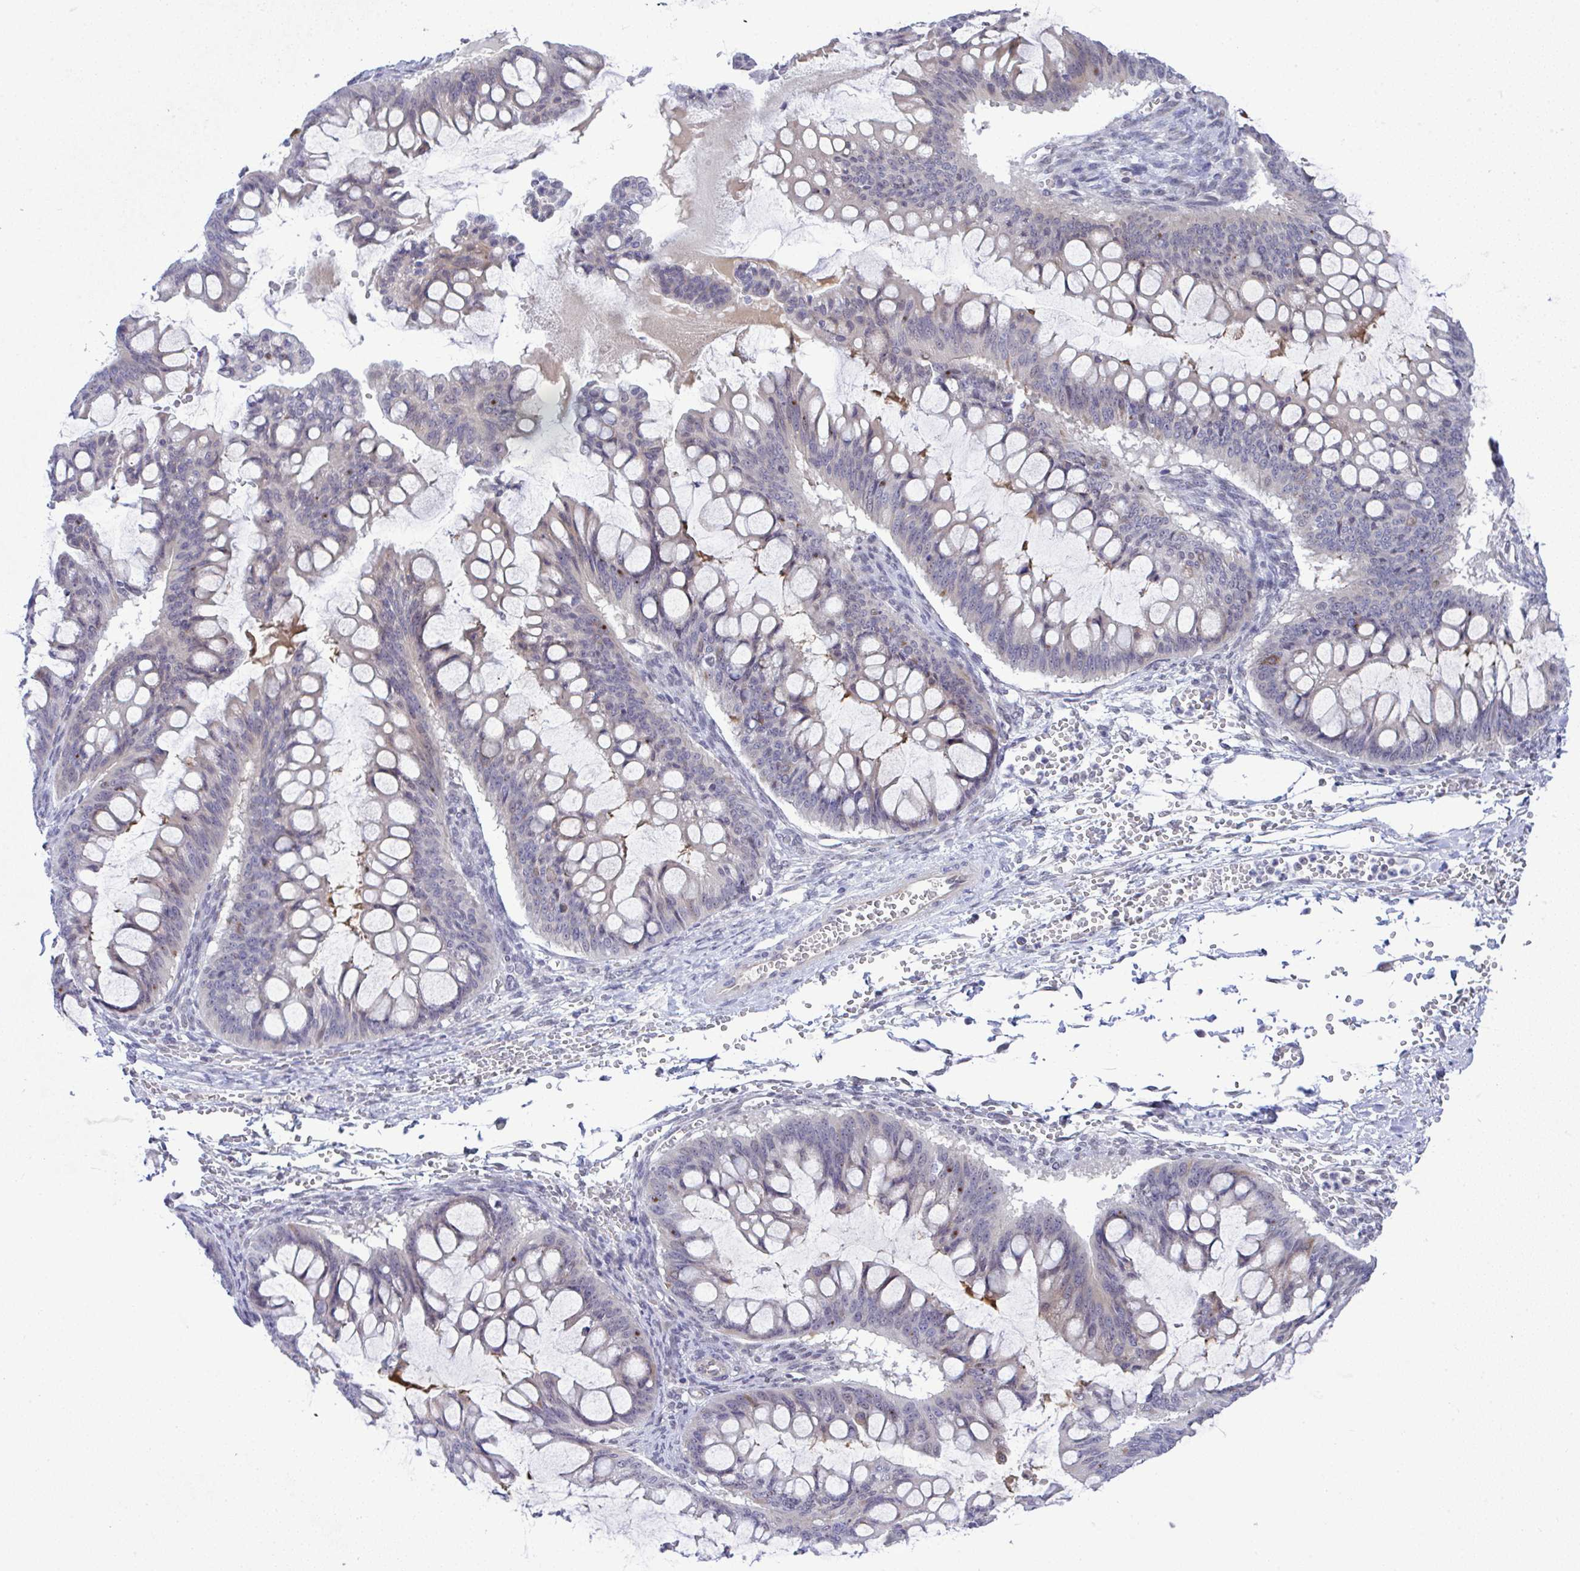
{"staining": {"intensity": "weak", "quantity": "<25%", "location": "cytoplasmic/membranous"}, "tissue": "ovarian cancer", "cell_type": "Tumor cells", "image_type": "cancer", "snomed": [{"axis": "morphology", "description": "Cystadenocarcinoma, mucinous, NOS"}, {"axis": "topography", "description": "Ovary"}], "caption": "DAB immunohistochemical staining of ovarian cancer (mucinous cystadenocarcinoma) reveals no significant expression in tumor cells. (Immunohistochemistry (ihc), brightfield microscopy, high magnification).", "gene": "C9orf64", "patient": {"sex": "female", "age": 73}}